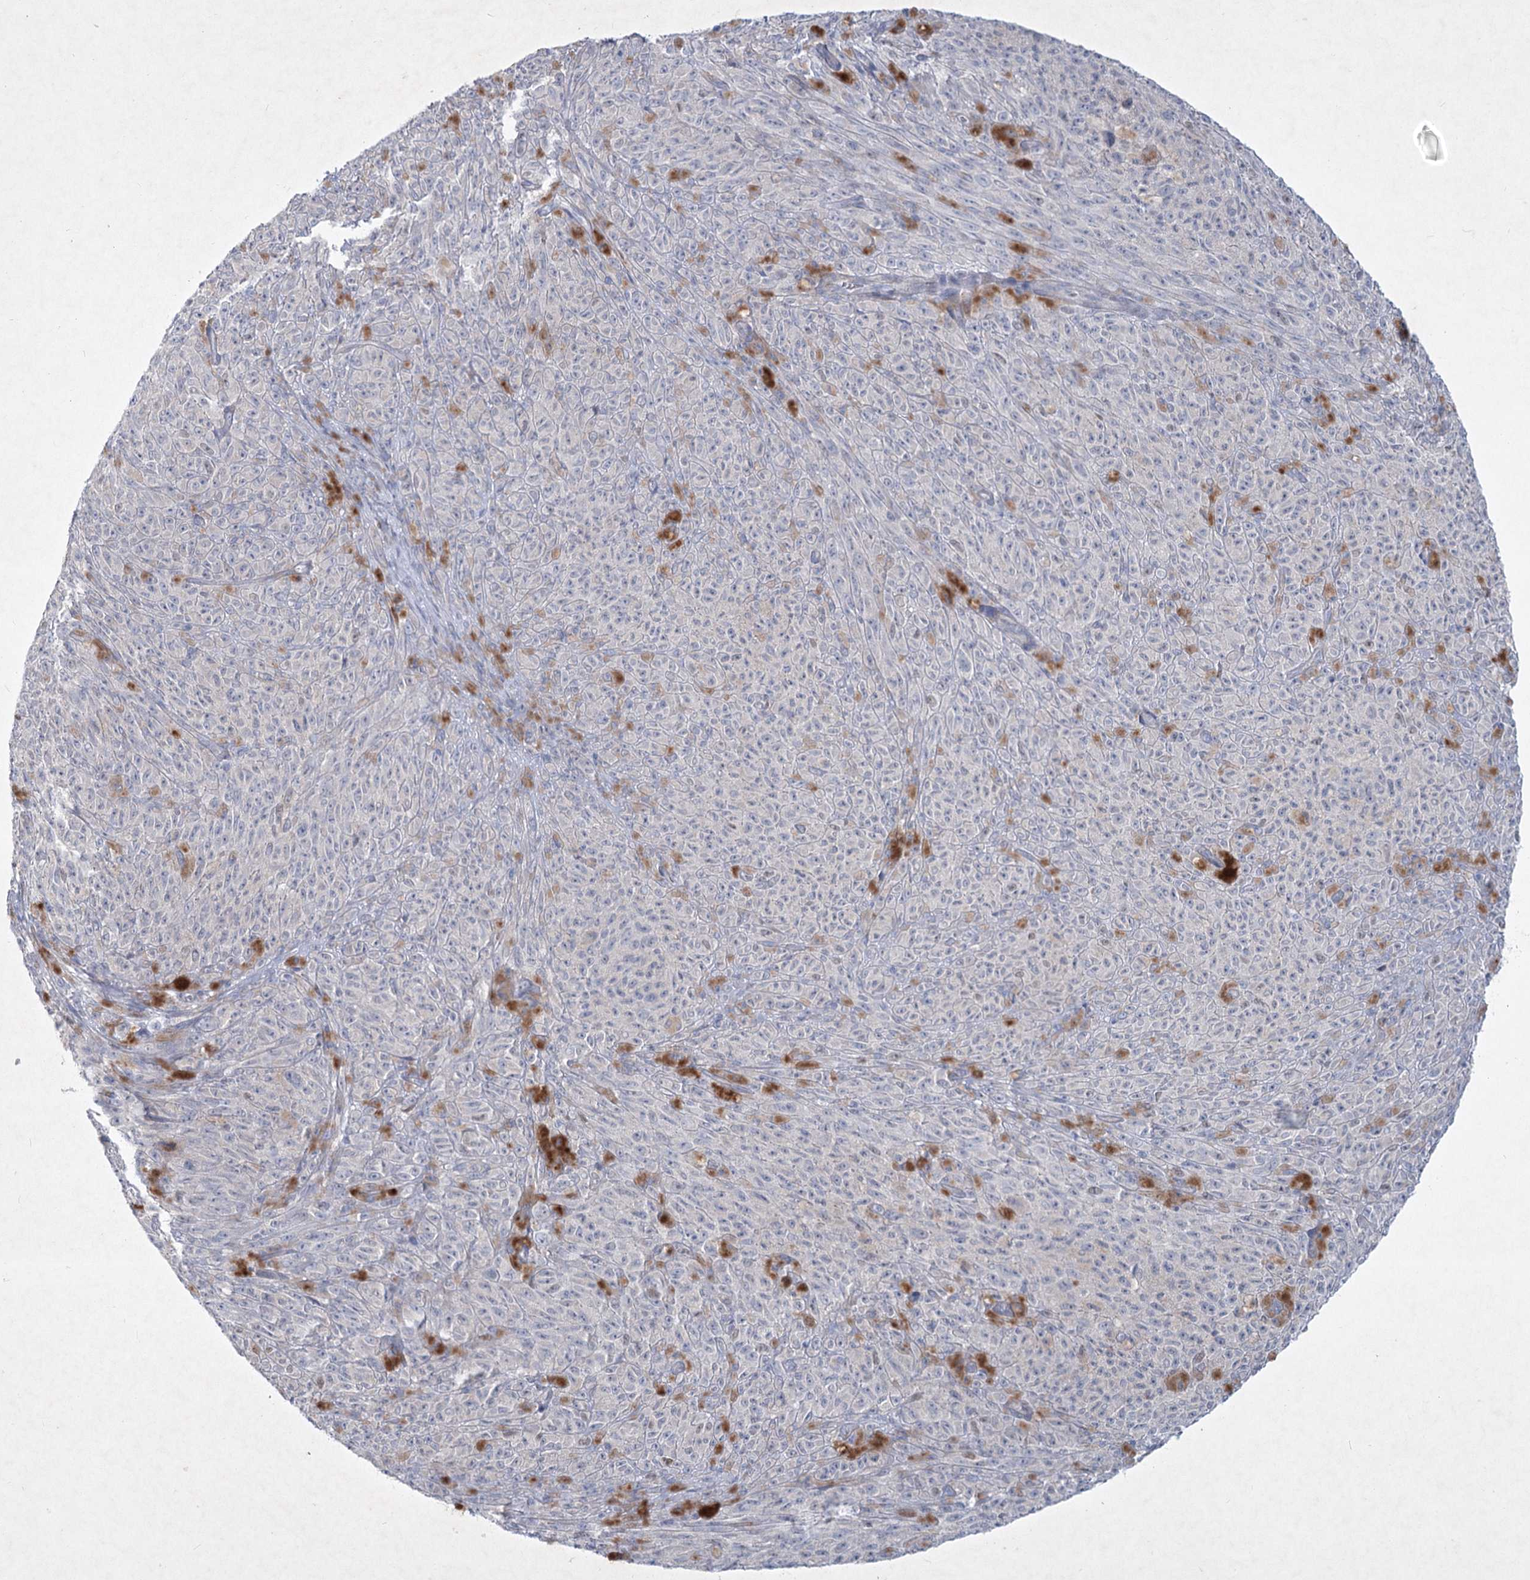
{"staining": {"intensity": "negative", "quantity": "none", "location": "none"}, "tissue": "melanoma", "cell_type": "Tumor cells", "image_type": "cancer", "snomed": [{"axis": "morphology", "description": "Malignant melanoma, NOS"}, {"axis": "topography", "description": "Skin"}], "caption": "Tumor cells are negative for protein expression in human melanoma.", "gene": "PLA2G12A", "patient": {"sex": "female", "age": 82}}